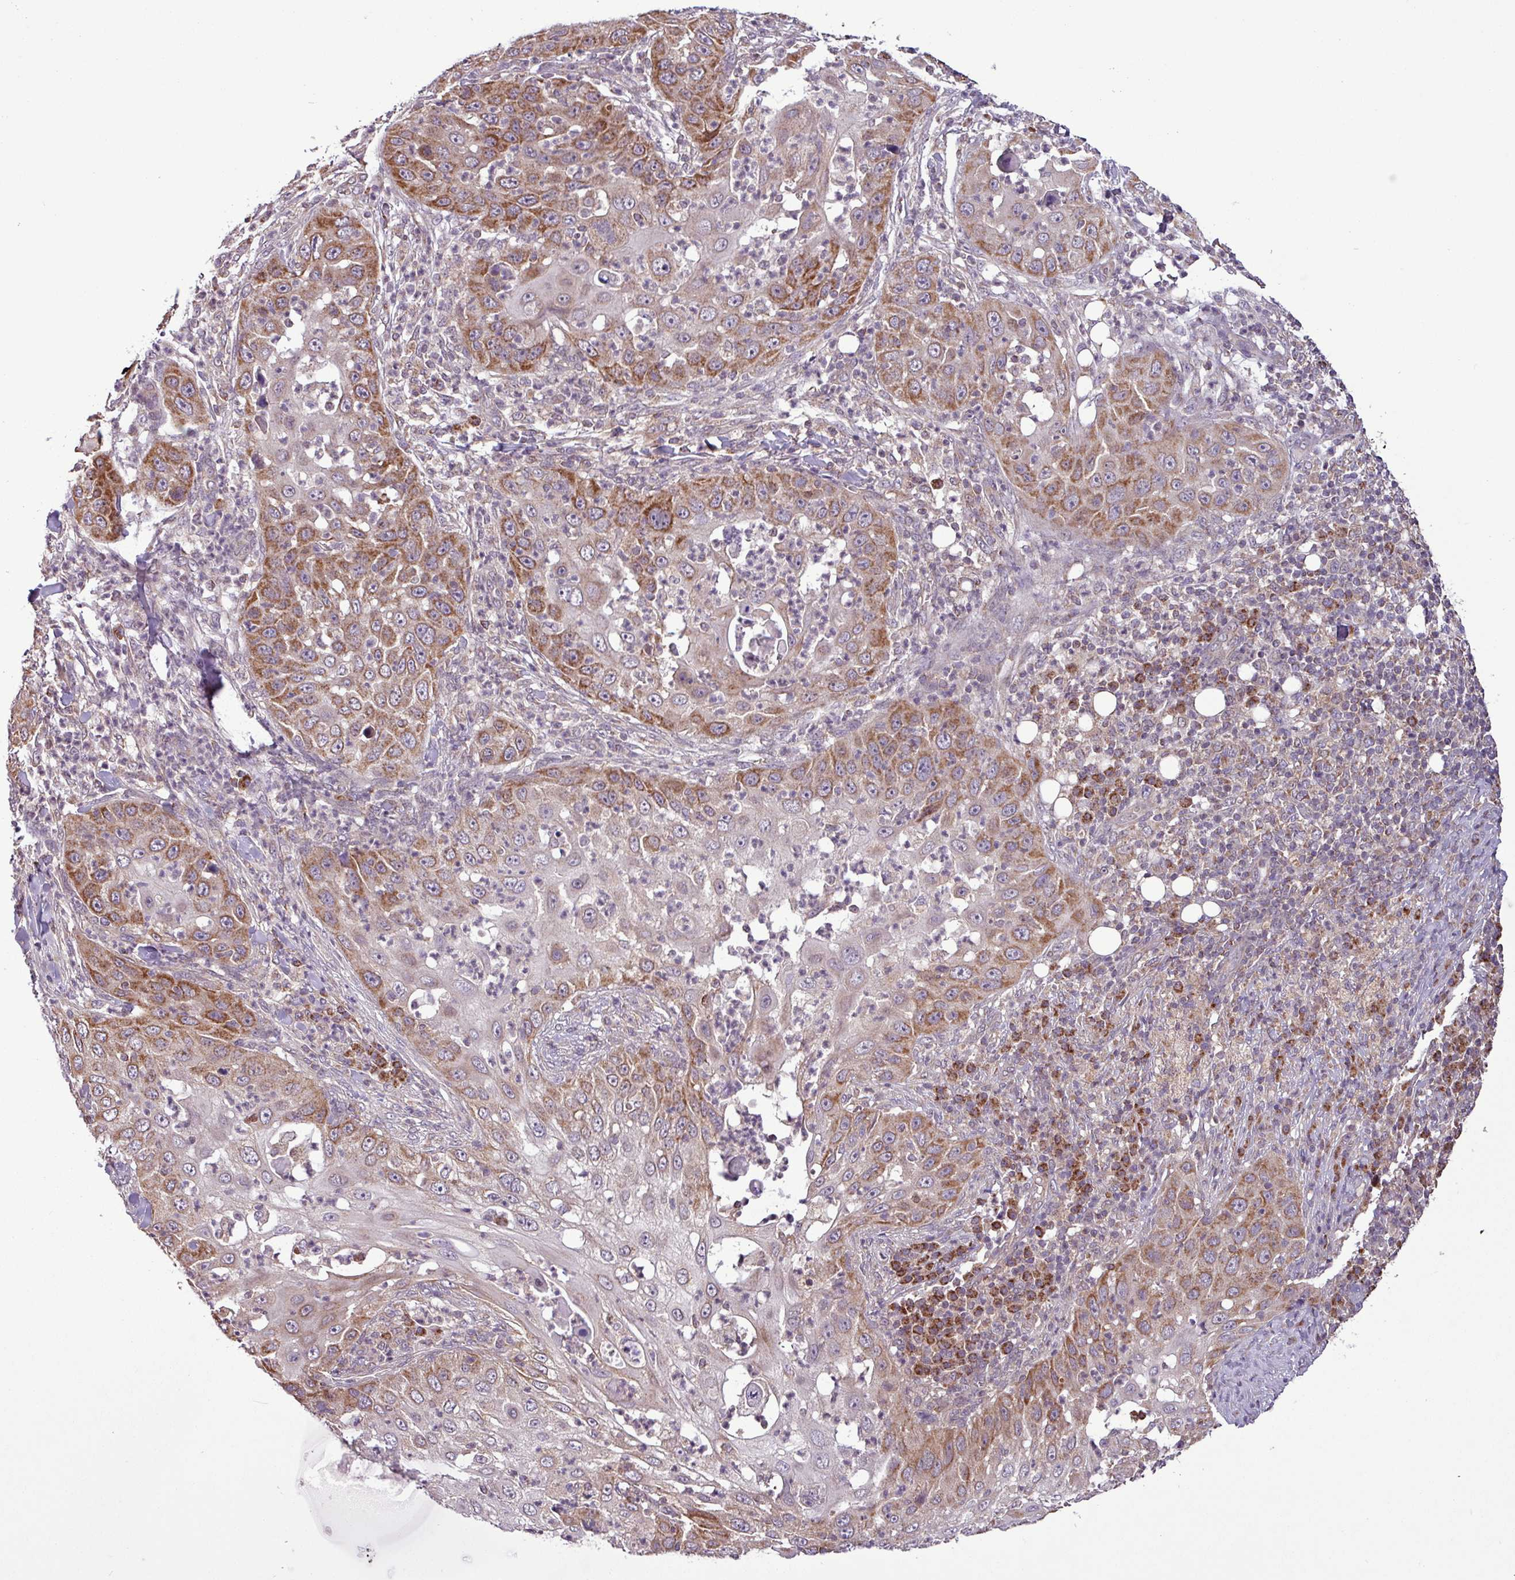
{"staining": {"intensity": "moderate", "quantity": ">75%", "location": "cytoplasmic/membranous"}, "tissue": "skin cancer", "cell_type": "Tumor cells", "image_type": "cancer", "snomed": [{"axis": "morphology", "description": "Squamous cell carcinoma, NOS"}, {"axis": "topography", "description": "Skin"}], "caption": "Immunohistochemical staining of skin squamous cell carcinoma displays moderate cytoplasmic/membranous protein expression in approximately >75% of tumor cells.", "gene": "MCTP2", "patient": {"sex": "female", "age": 44}}